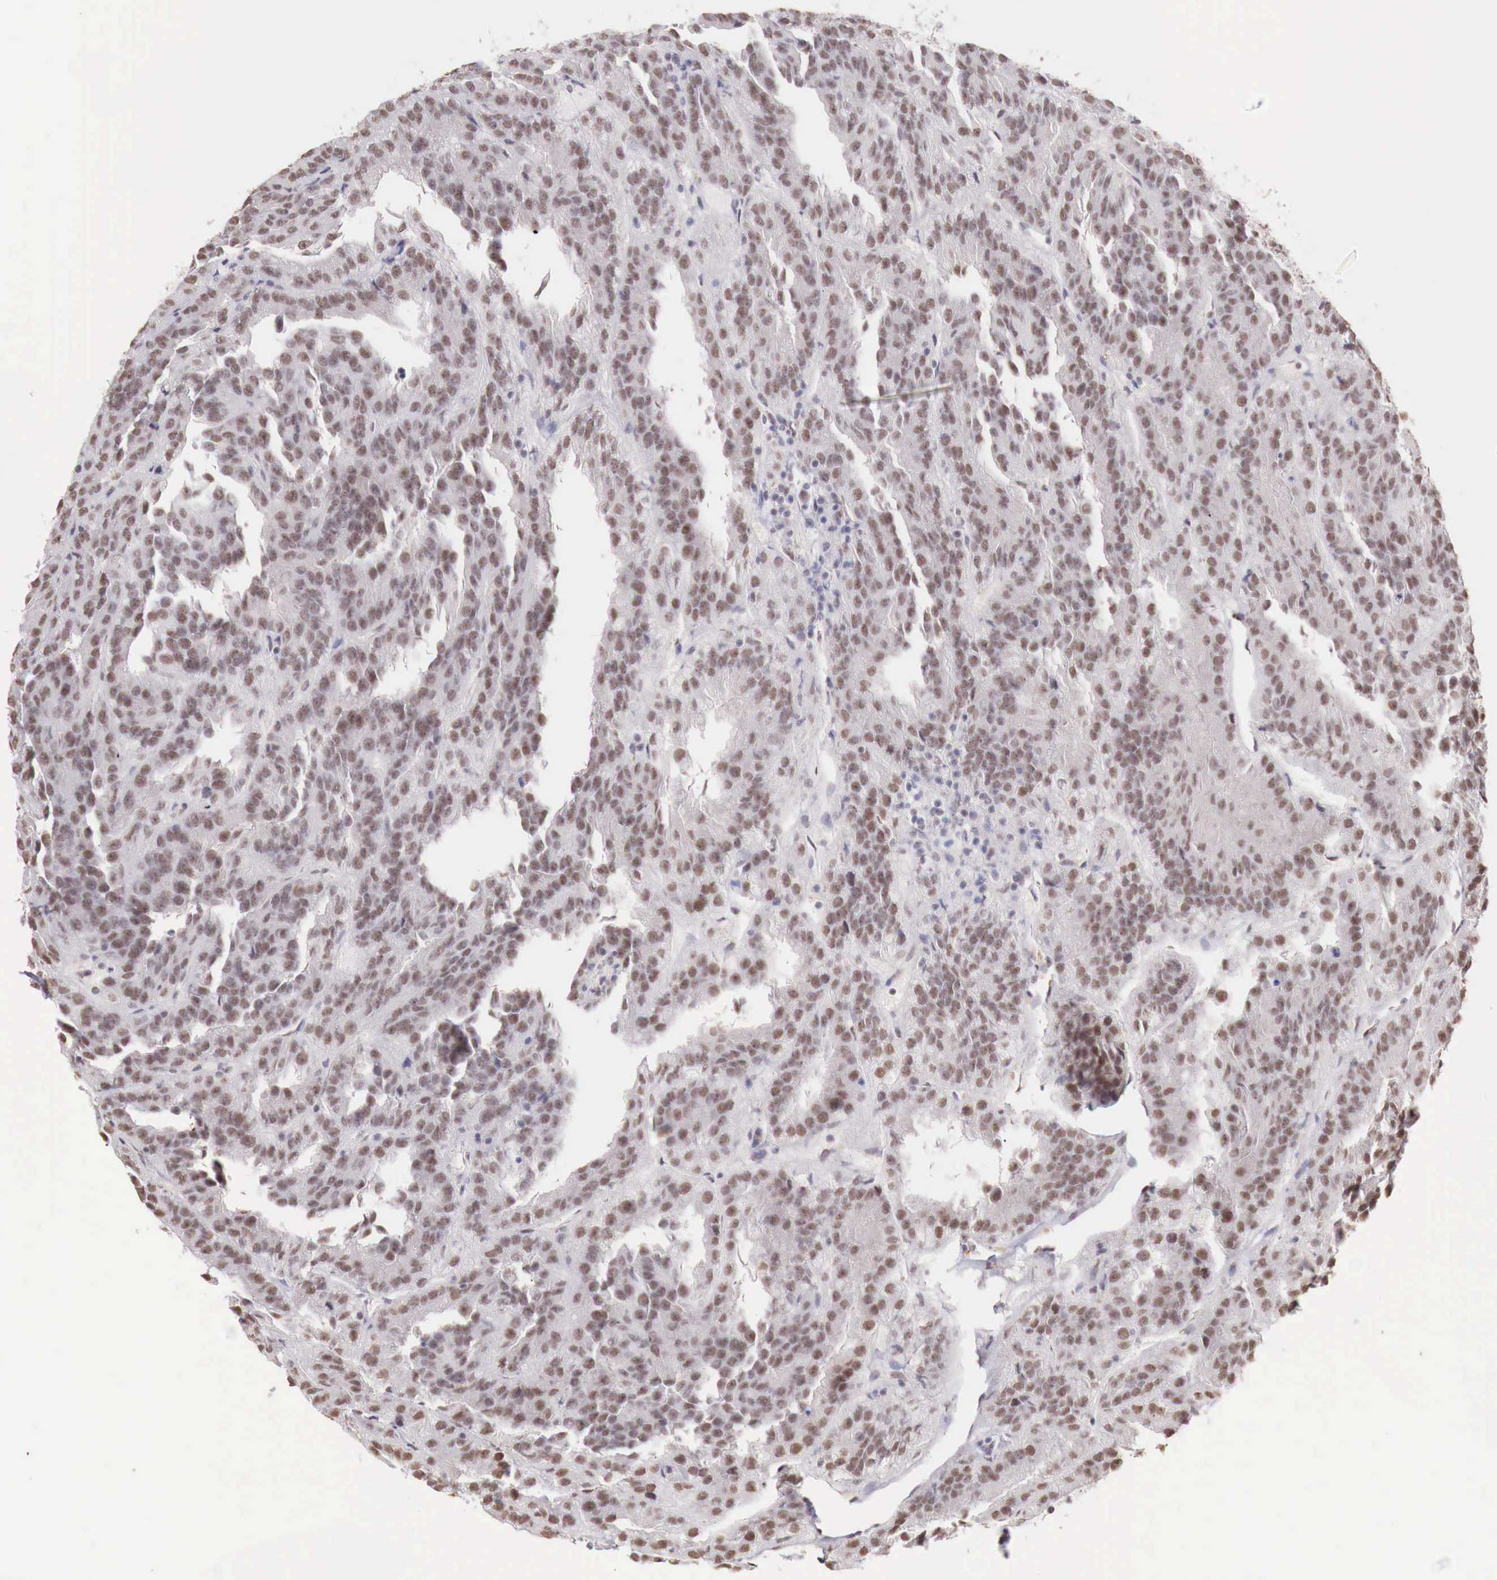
{"staining": {"intensity": "moderate", "quantity": ">75%", "location": "nuclear"}, "tissue": "renal cancer", "cell_type": "Tumor cells", "image_type": "cancer", "snomed": [{"axis": "morphology", "description": "Adenocarcinoma, NOS"}, {"axis": "topography", "description": "Kidney"}], "caption": "Adenocarcinoma (renal) tissue shows moderate nuclear expression in approximately >75% of tumor cells The protein is stained brown, and the nuclei are stained in blue (DAB (3,3'-diaminobenzidine) IHC with brightfield microscopy, high magnification).", "gene": "FOXP2", "patient": {"sex": "male", "age": 46}}